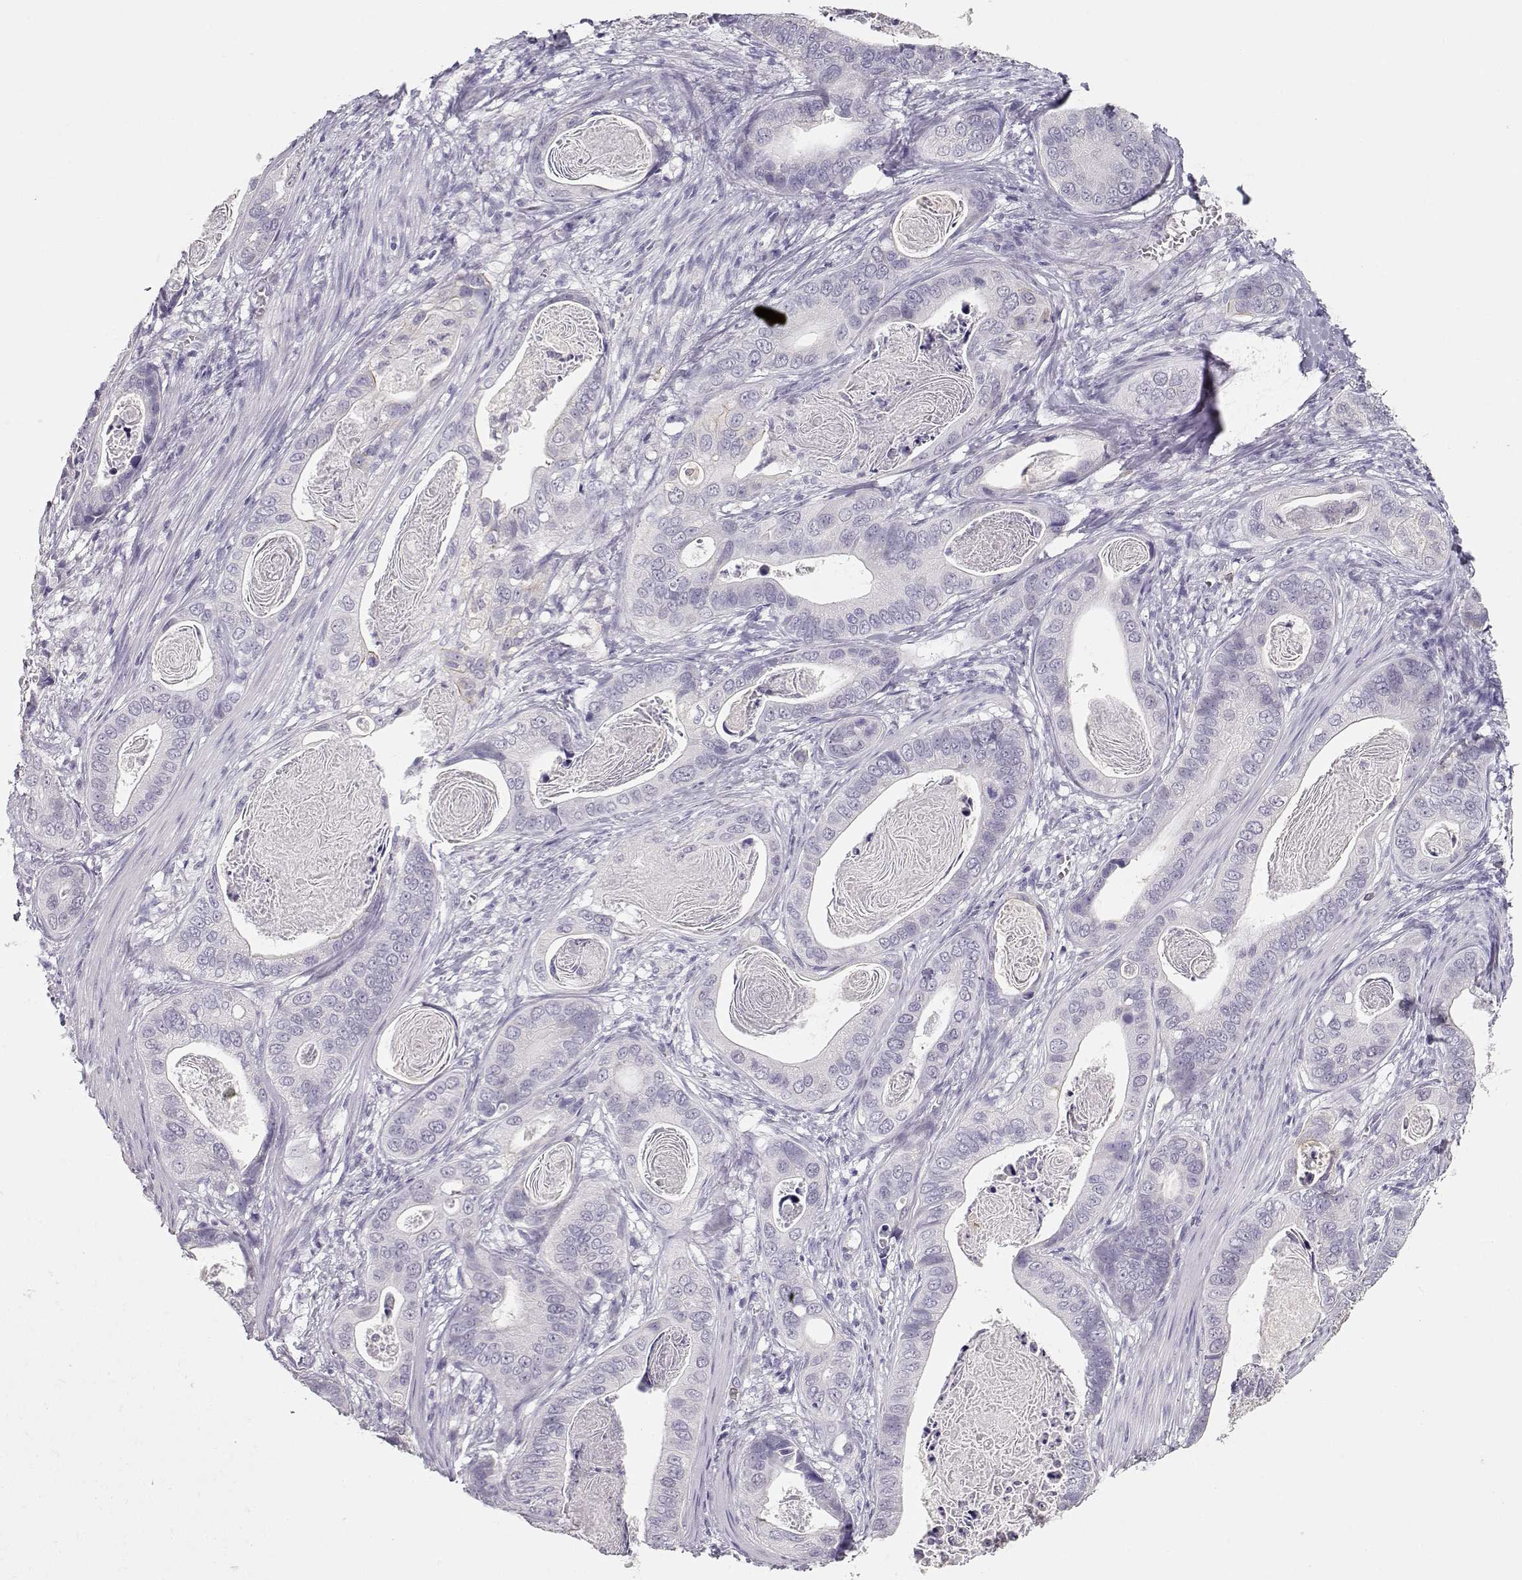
{"staining": {"intensity": "negative", "quantity": "none", "location": "none"}, "tissue": "stomach cancer", "cell_type": "Tumor cells", "image_type": "cancer", "snomed": [{"axis": "morphology", "description": "Adenocarcinoma, NOS"}, {"axis": "topography", "description": "Stomach"}], "caption": "IHC of human adenocarcinoma (stomach) displays no expression in tumor cells. The staining is performed using DAB brown chromogen with nuclei counter-stained in using hematoxylin.", "gene": "NUTM1", "patient": {"sex": "male", "age": 84}}